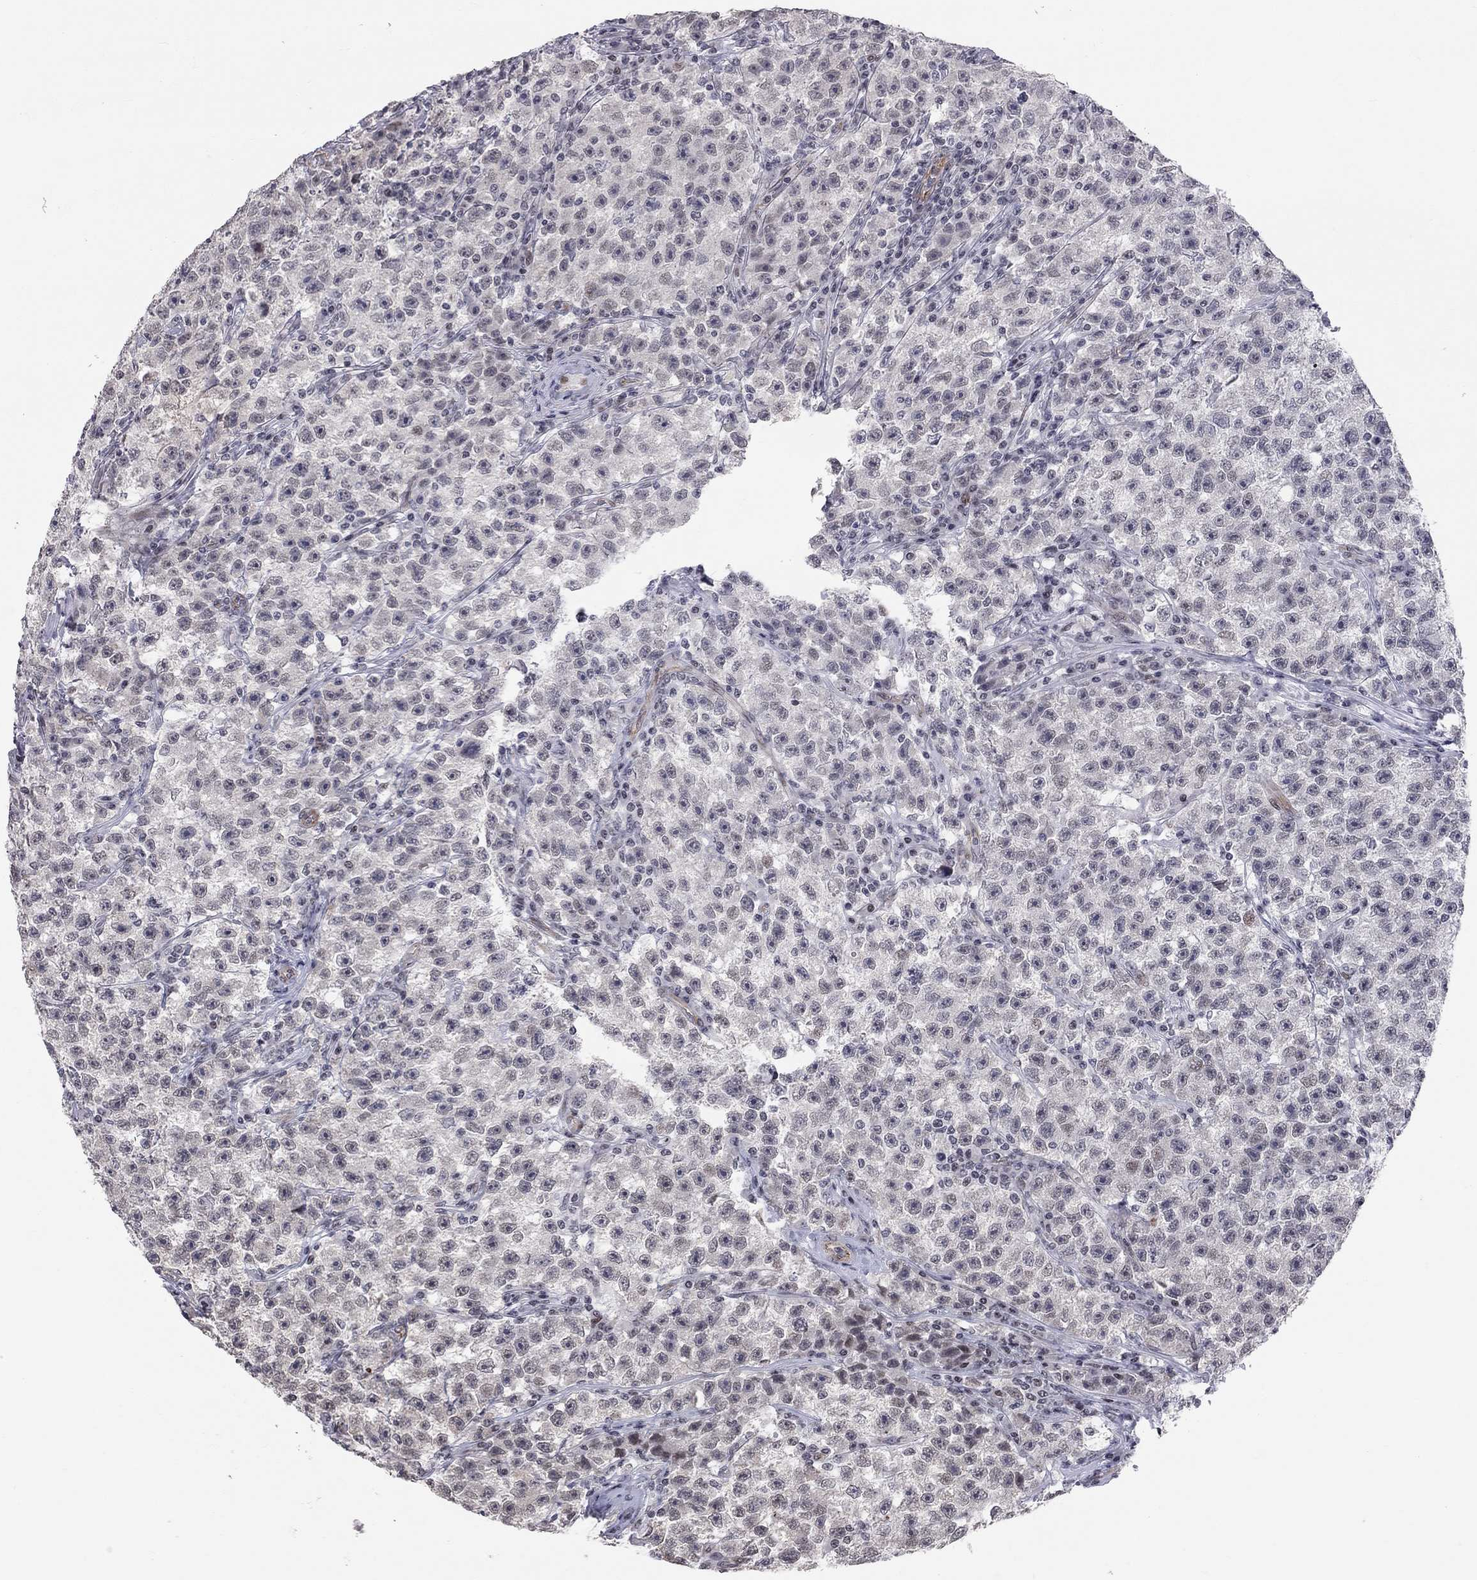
{"staining": {"intensity": "negative", "quantity": "none", "location": "none"}, "tissue": "testis cancer", "cell_type": "Tumor cells", "image_type": "cancer", "snomed": [{"axis": "morphology", "description": "Seminoma, NOS"}, {"axis": "topography", "description": "Testis"}], "caption": "Protein analysis of testis cancer (seminoma) exhibits no significant expression in tumor cells.", "gene": "MTNR1B", "patient": {"sex": "male", "age": 22}}